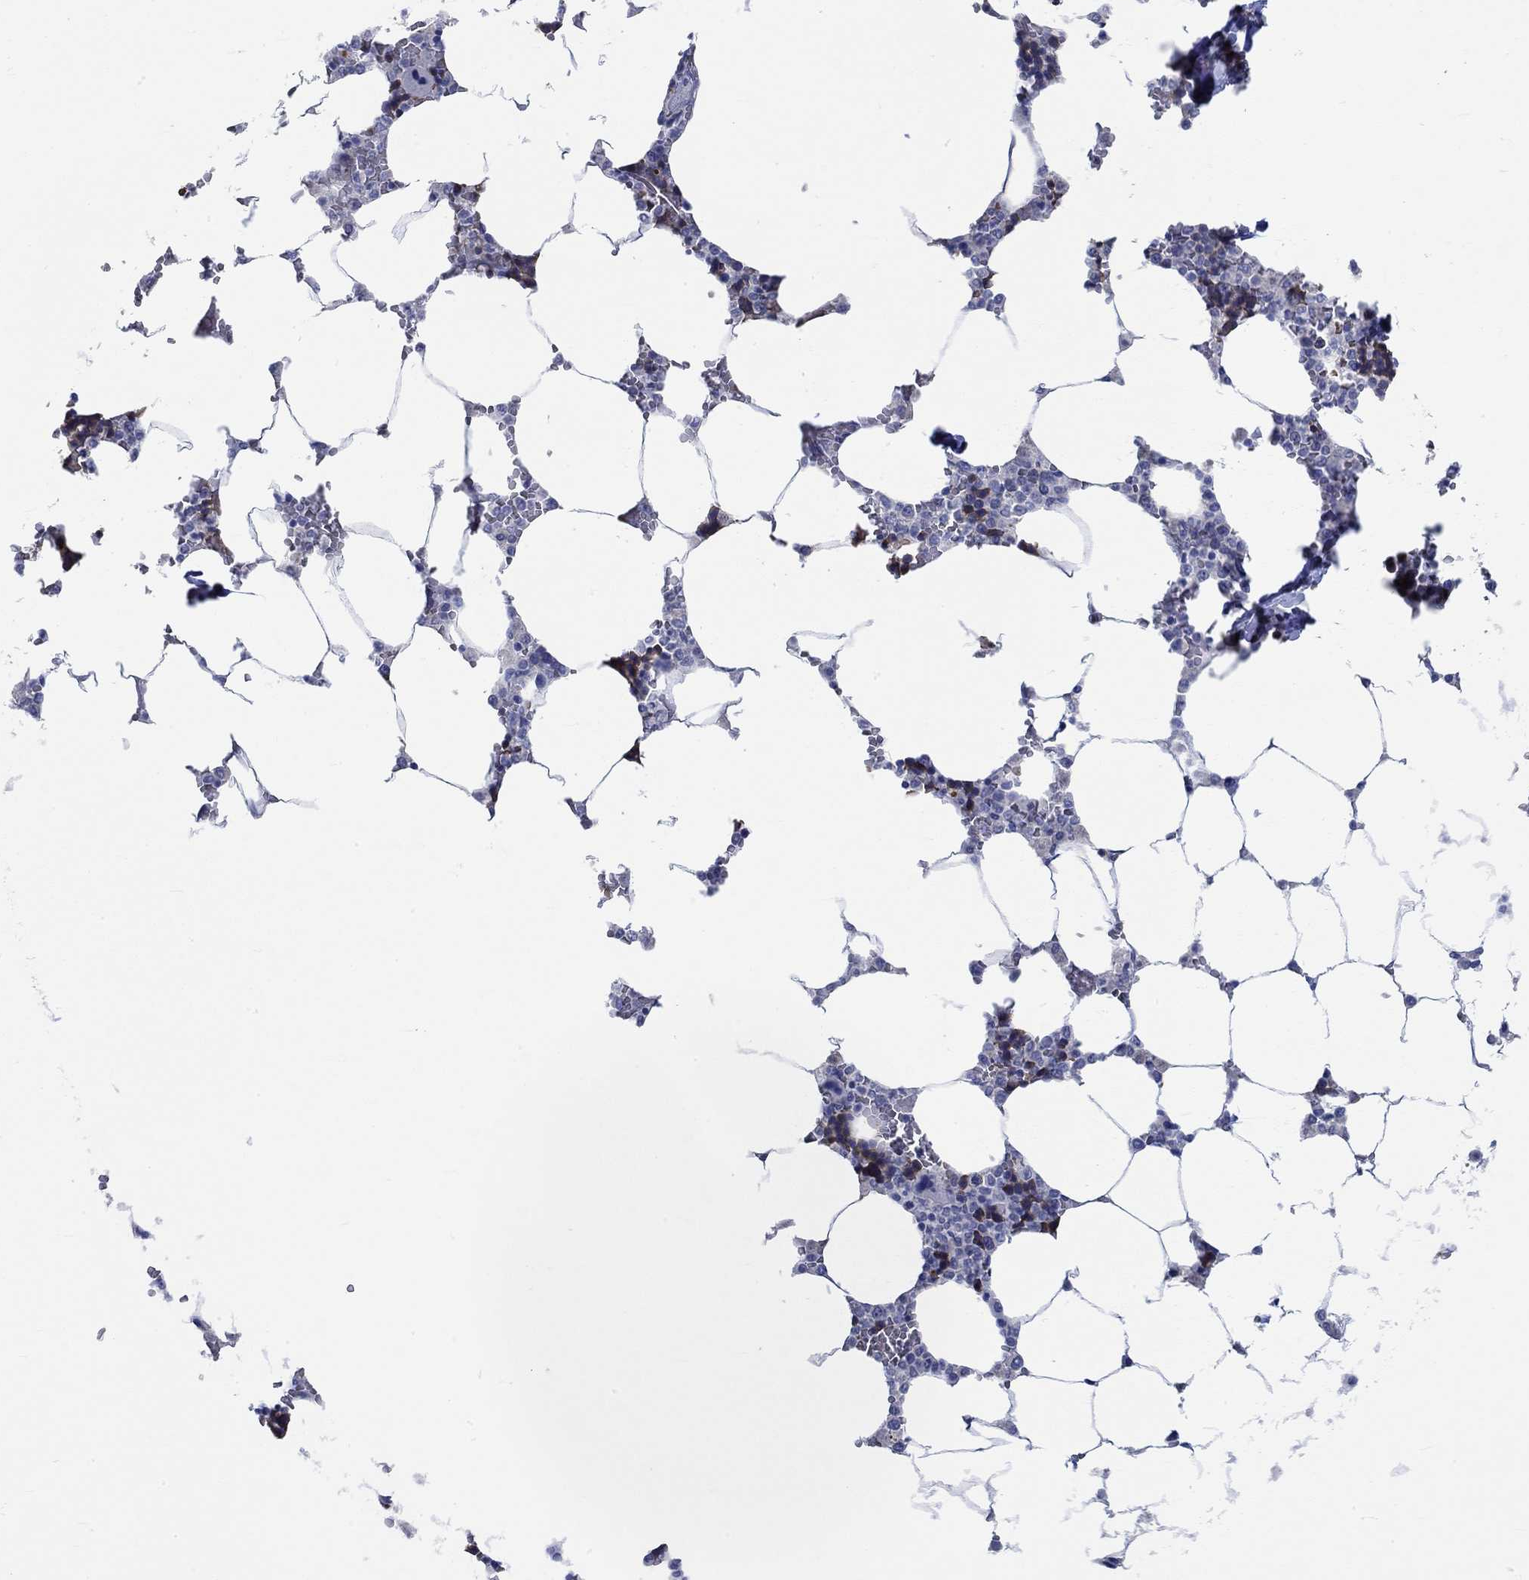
{"staining": {"intensity": "negative", "quantity": "none", "location": "none"}, "tissue": "bone marrow", "cell_type": "Hematopoietic cells", "image_type": "normal", "snomed": [{"axis": "morphology", "description": "Normal tissue, NOS"}, {"axis": "topography", "description": "Bone marrow"}], "caption": "Protein analysis of benign bone marrow displays no significant positivity in hematopoietic cells.", "gene": "KCNA1", "patient": {"sex": "male", "age": 63}}